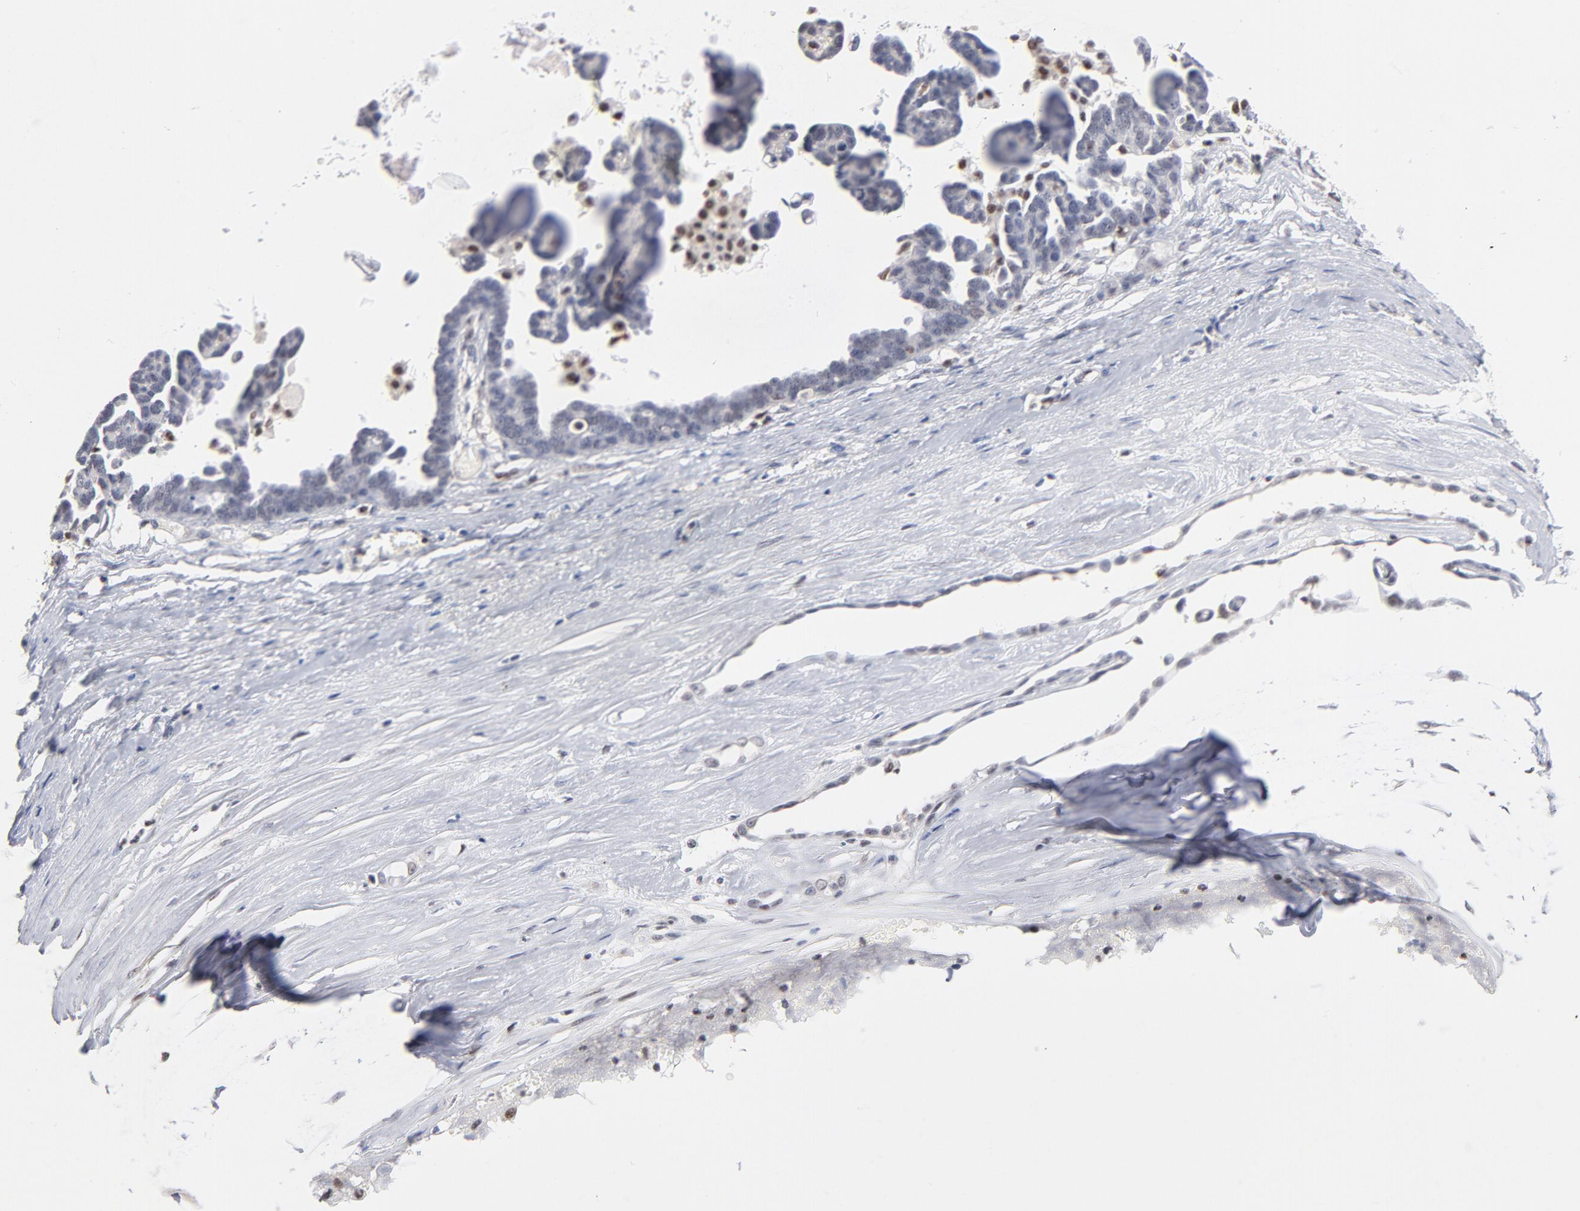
{"staining": {"intensity": "negative", "quantity": "none", "location": "none"}, "tissue": "ovarian cancer", "cell_type": "Tumor cells", "image_type": "cancer", "snomed": [{"axis": "morphology", "description": "Cystadenocarcinoma, serous, NOS"}, {"axis": "topography", "description": "Ovary"}], "caption": "Tumor cells are negative for brown protein staining in ovarian cancer (serous cystadenocarcinoma).", "gene": "MAX", "patient": {"sex": "female", "age": 54}}